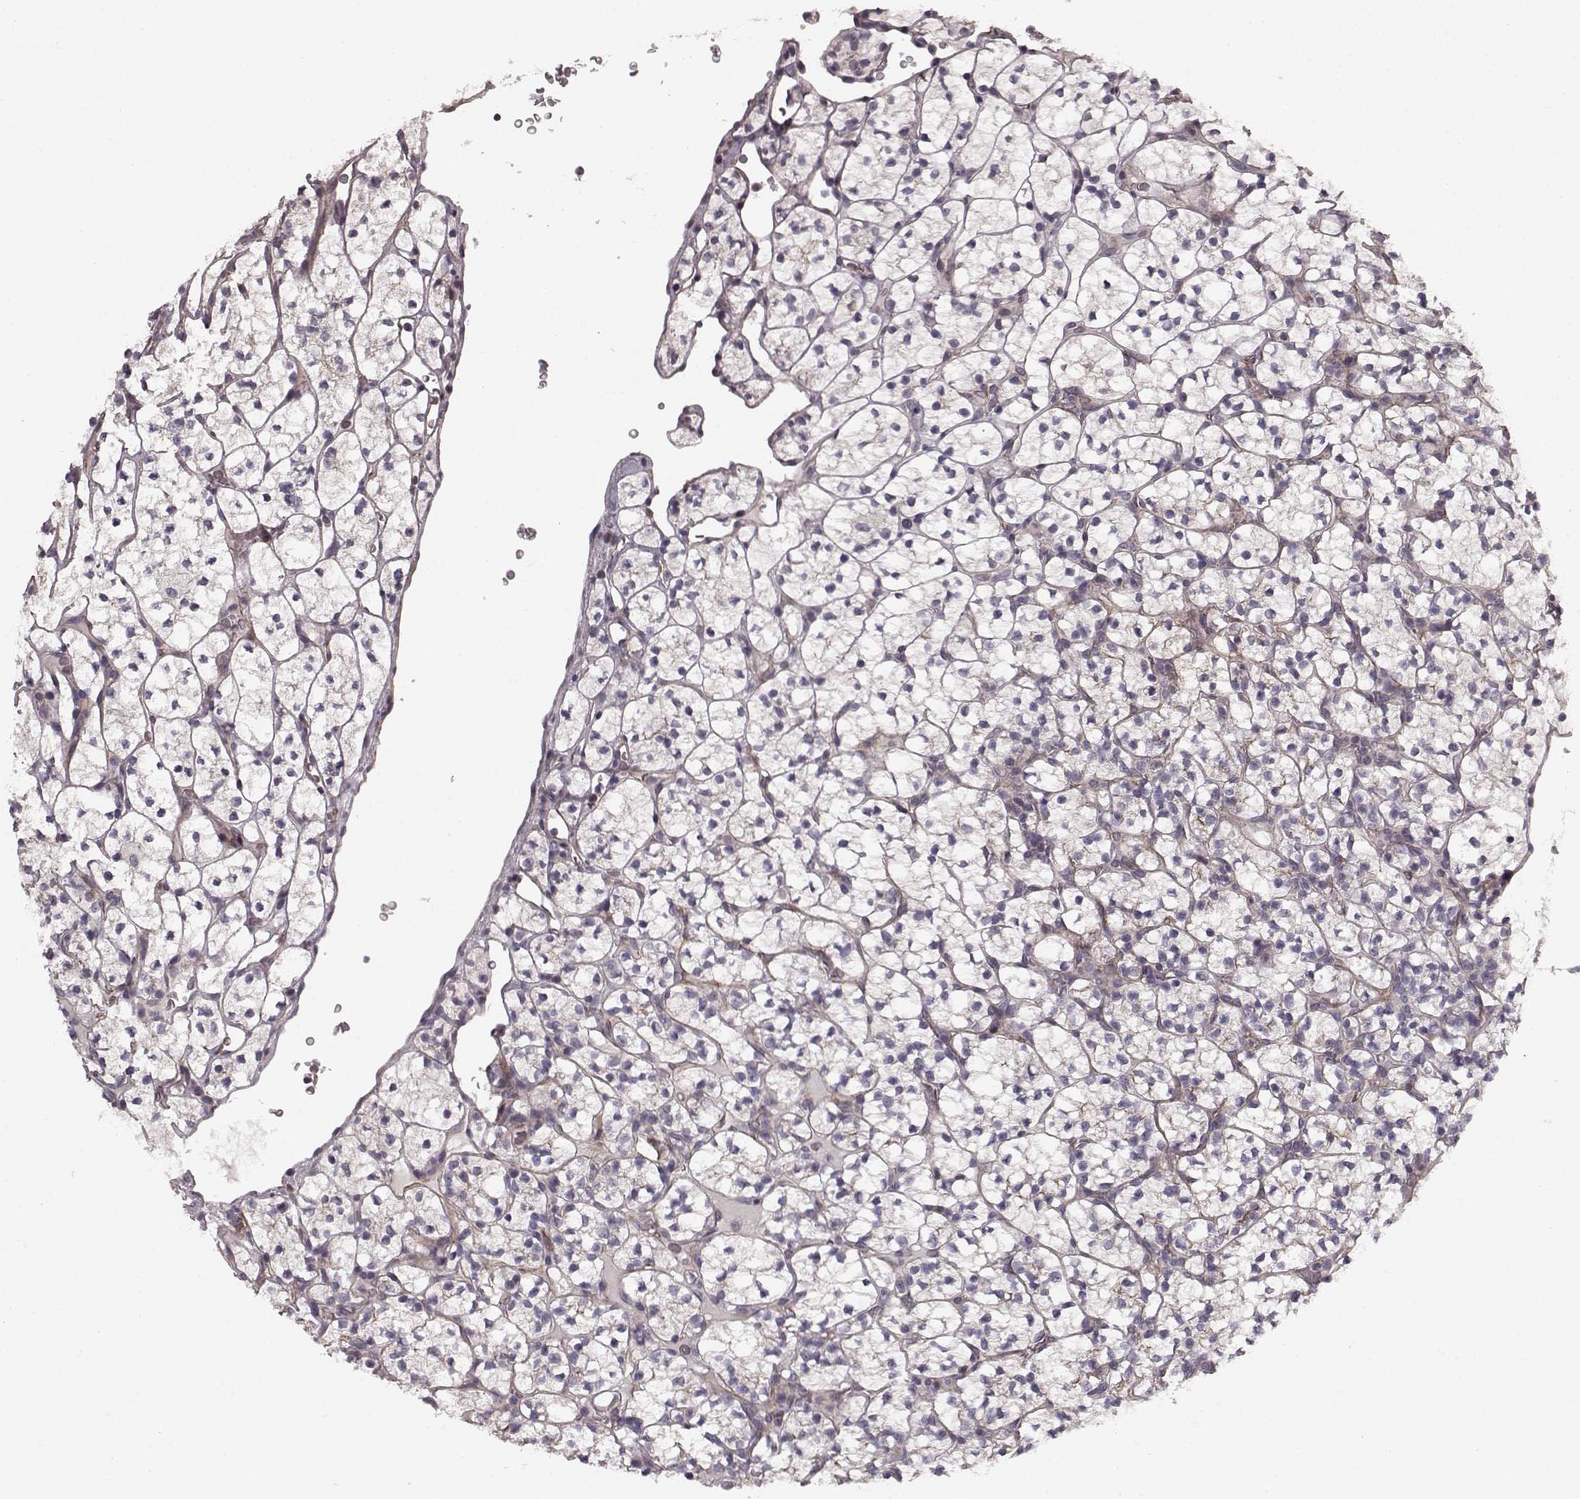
{"staining": {"intensity": "negative", "quantity": "none", "location": "none"}, "tissue": "renal cancer", "cell_type": "Tumor cells", "image_type": "cancer", "snomed": [{"axis": "morphology", "description": "Adenocarcinoma, NOS"}, {"axis": "topography", "description": "Kidney"}], "caption": "An immunohistochemistry micrograph of renal cancer is shown. There is no staining in tumor cells of renal cancer.", "gene": "SLC22A18", "patient": {"sex": "female", "age": 89}}